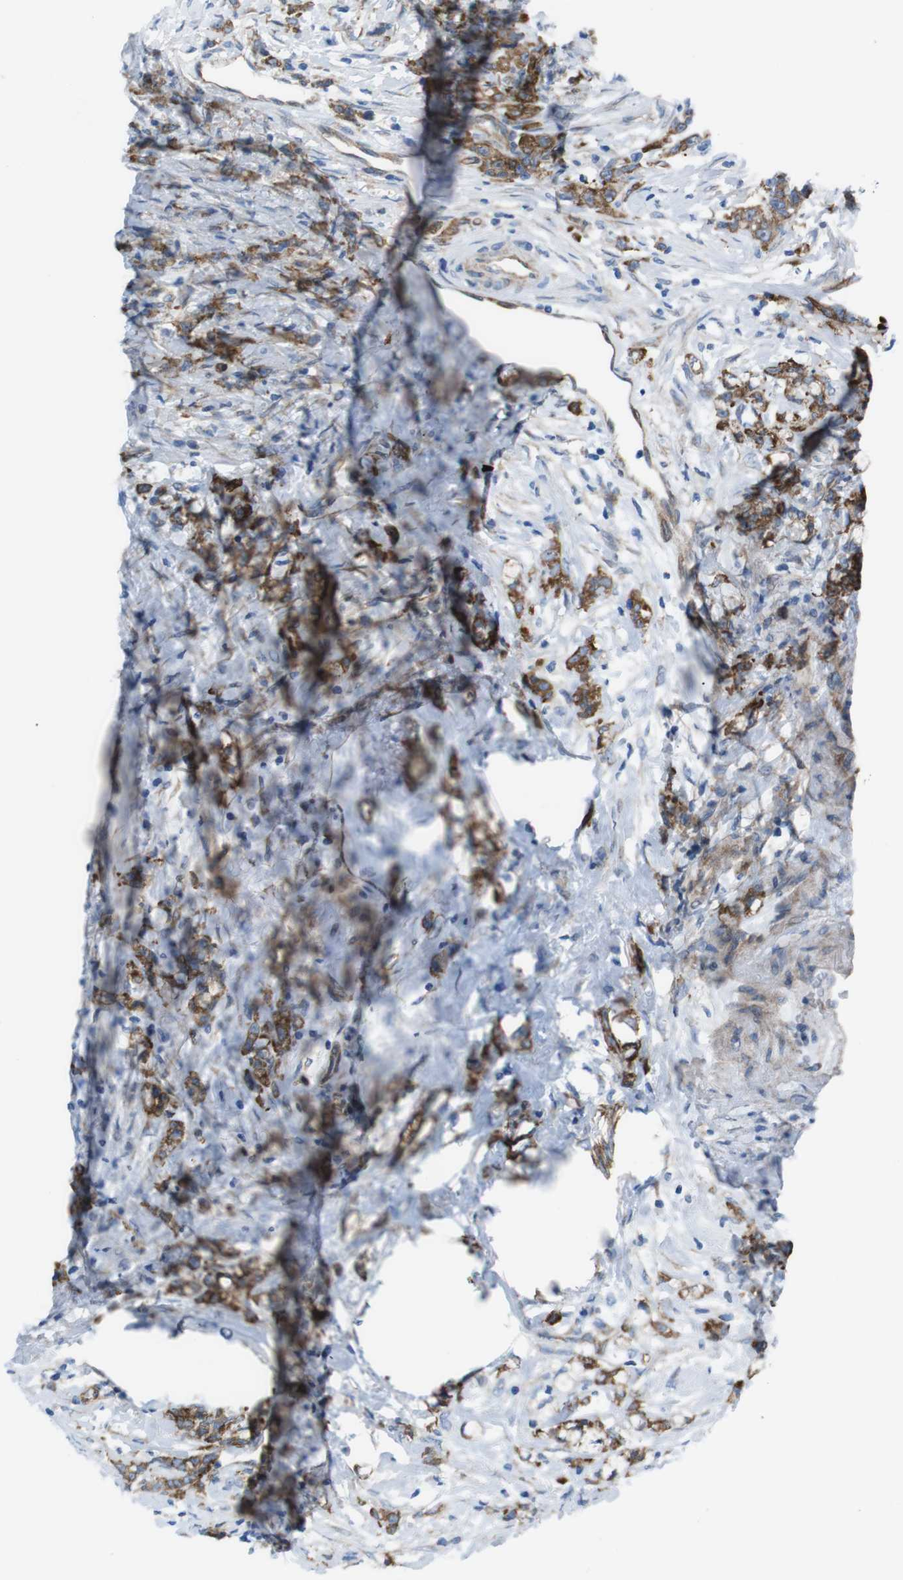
{"staining": {"intensity": "strong", "quantity": ">75%", "location": "cytoplasmic/membranous"}, "tissue": "stomach cancer", "cell_type": "Tumor cells", "image_type": "cancer", "snomed": [{"axis": "morphology", "description": "Adenocarcinoma, NOS"}, {"axis": "topography", "description": "Stomach, lower"}], "caption": "IHC staining of adenocarcinoma (stomach), which reveals high levels of strong cytoplasmic/membranous expression in about >75% of tumor cells indicating strong cytoplasmic/membranous protein expression. The staining was performed using DAB (brown) for protein detection and nuclei were counterstained in hematoxylin (blue).", "gene": "DIAPH2", "patient": {"sex": "male", "age": 88}}